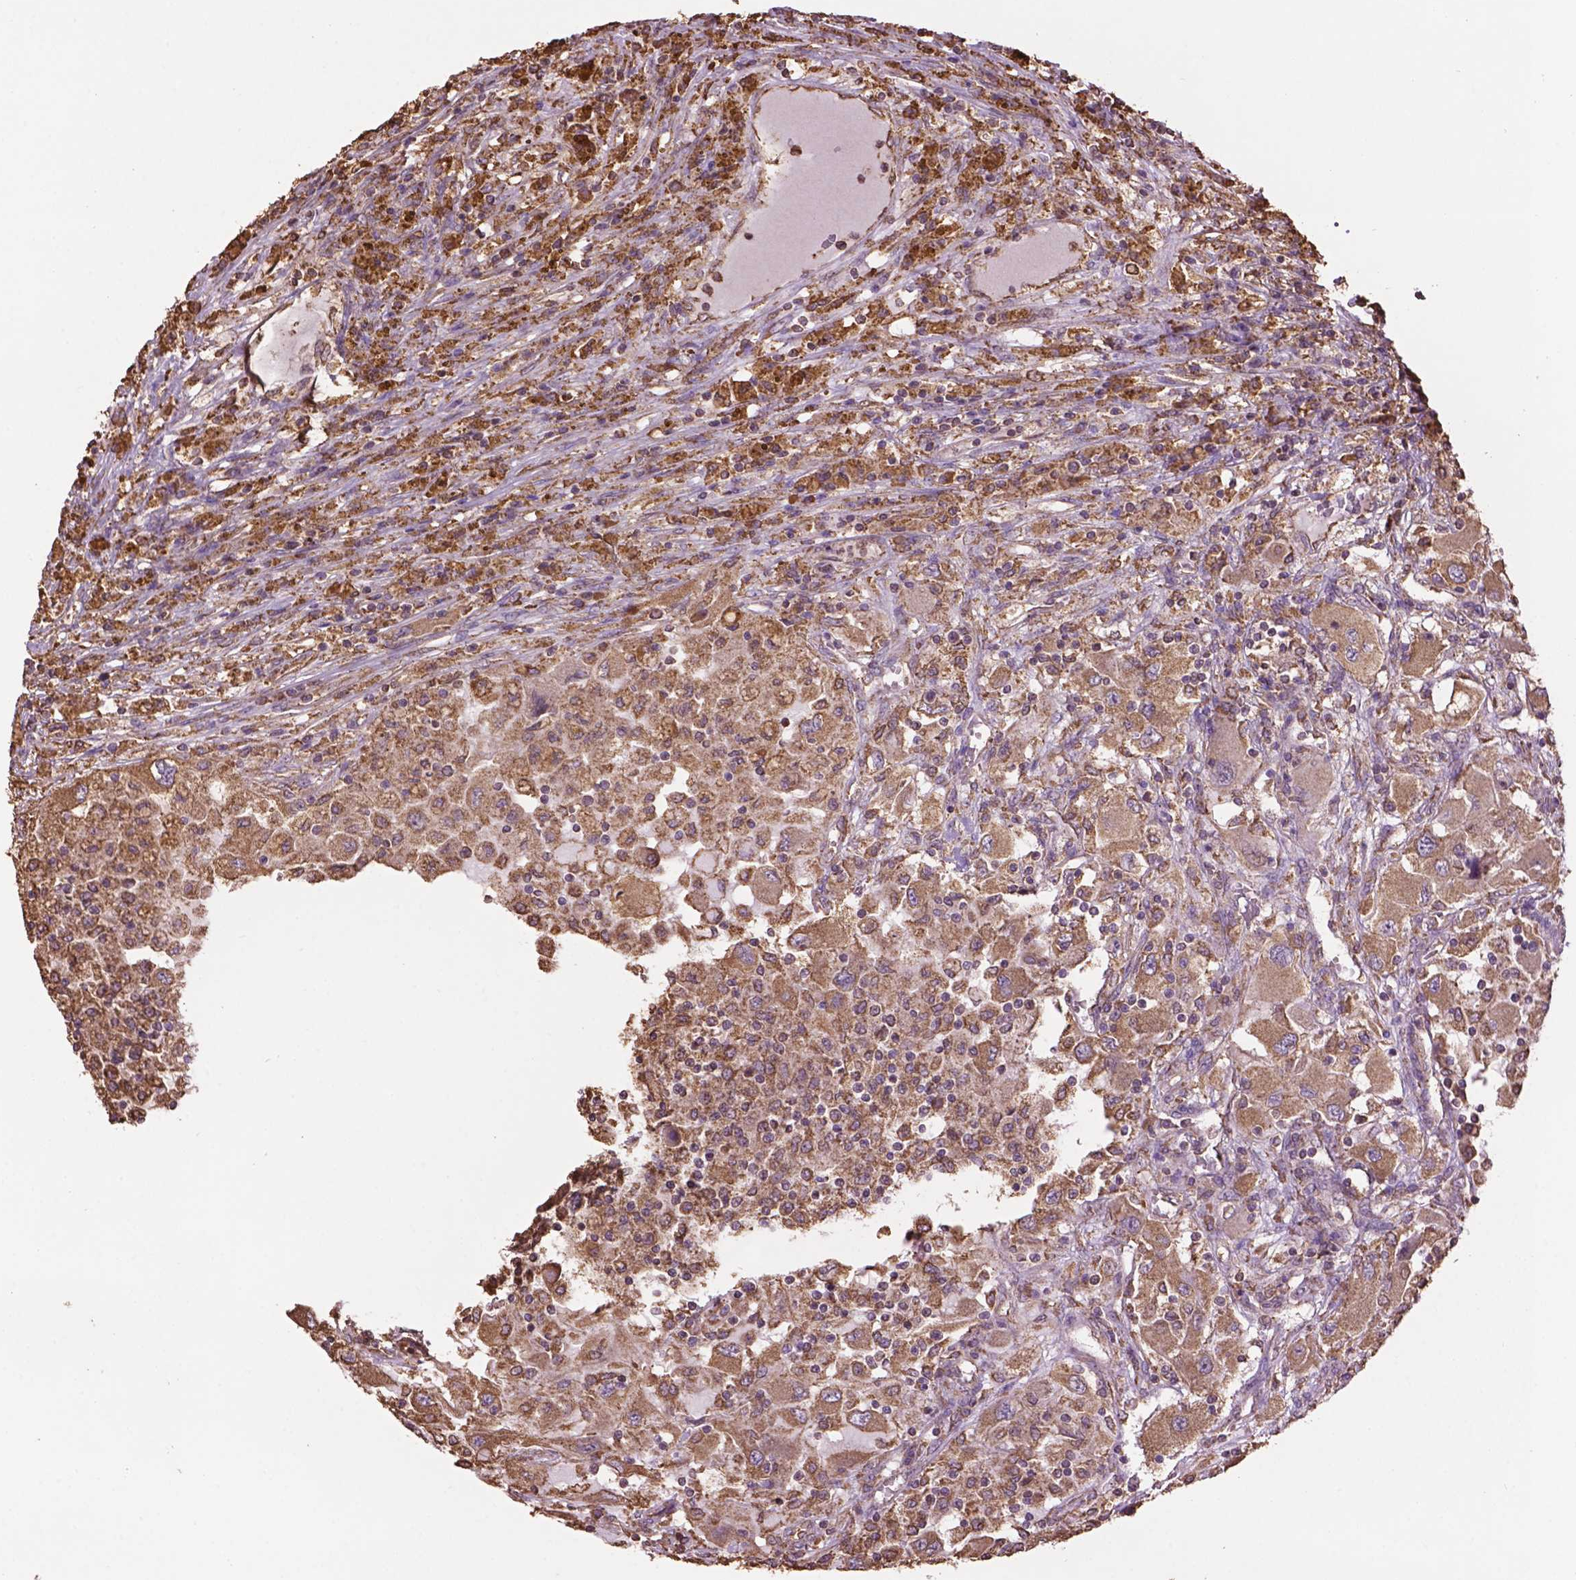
{"staining": {"intensity": "moderate", "quantity": ">75%", "location": "cytoplasmic/membranous"}, "tissue": "renal cancer", "cell_type": "Tumor cells", "image_type": "cancer", "snomed": [{"axis": "morphology", "description": "Adenocarcinoma, NOS"}, {"axis": "topography", "description": "Kidney"}], "caption": "Brown immunohistochemical staining in human adenocarcinoma (renal) demonstrates moderate cytoplasmic/membranous positivity in approximately >75% of tumor cells.", "gene": "PPP2R5E", "patient": {"sex": "female", "age": 67}}